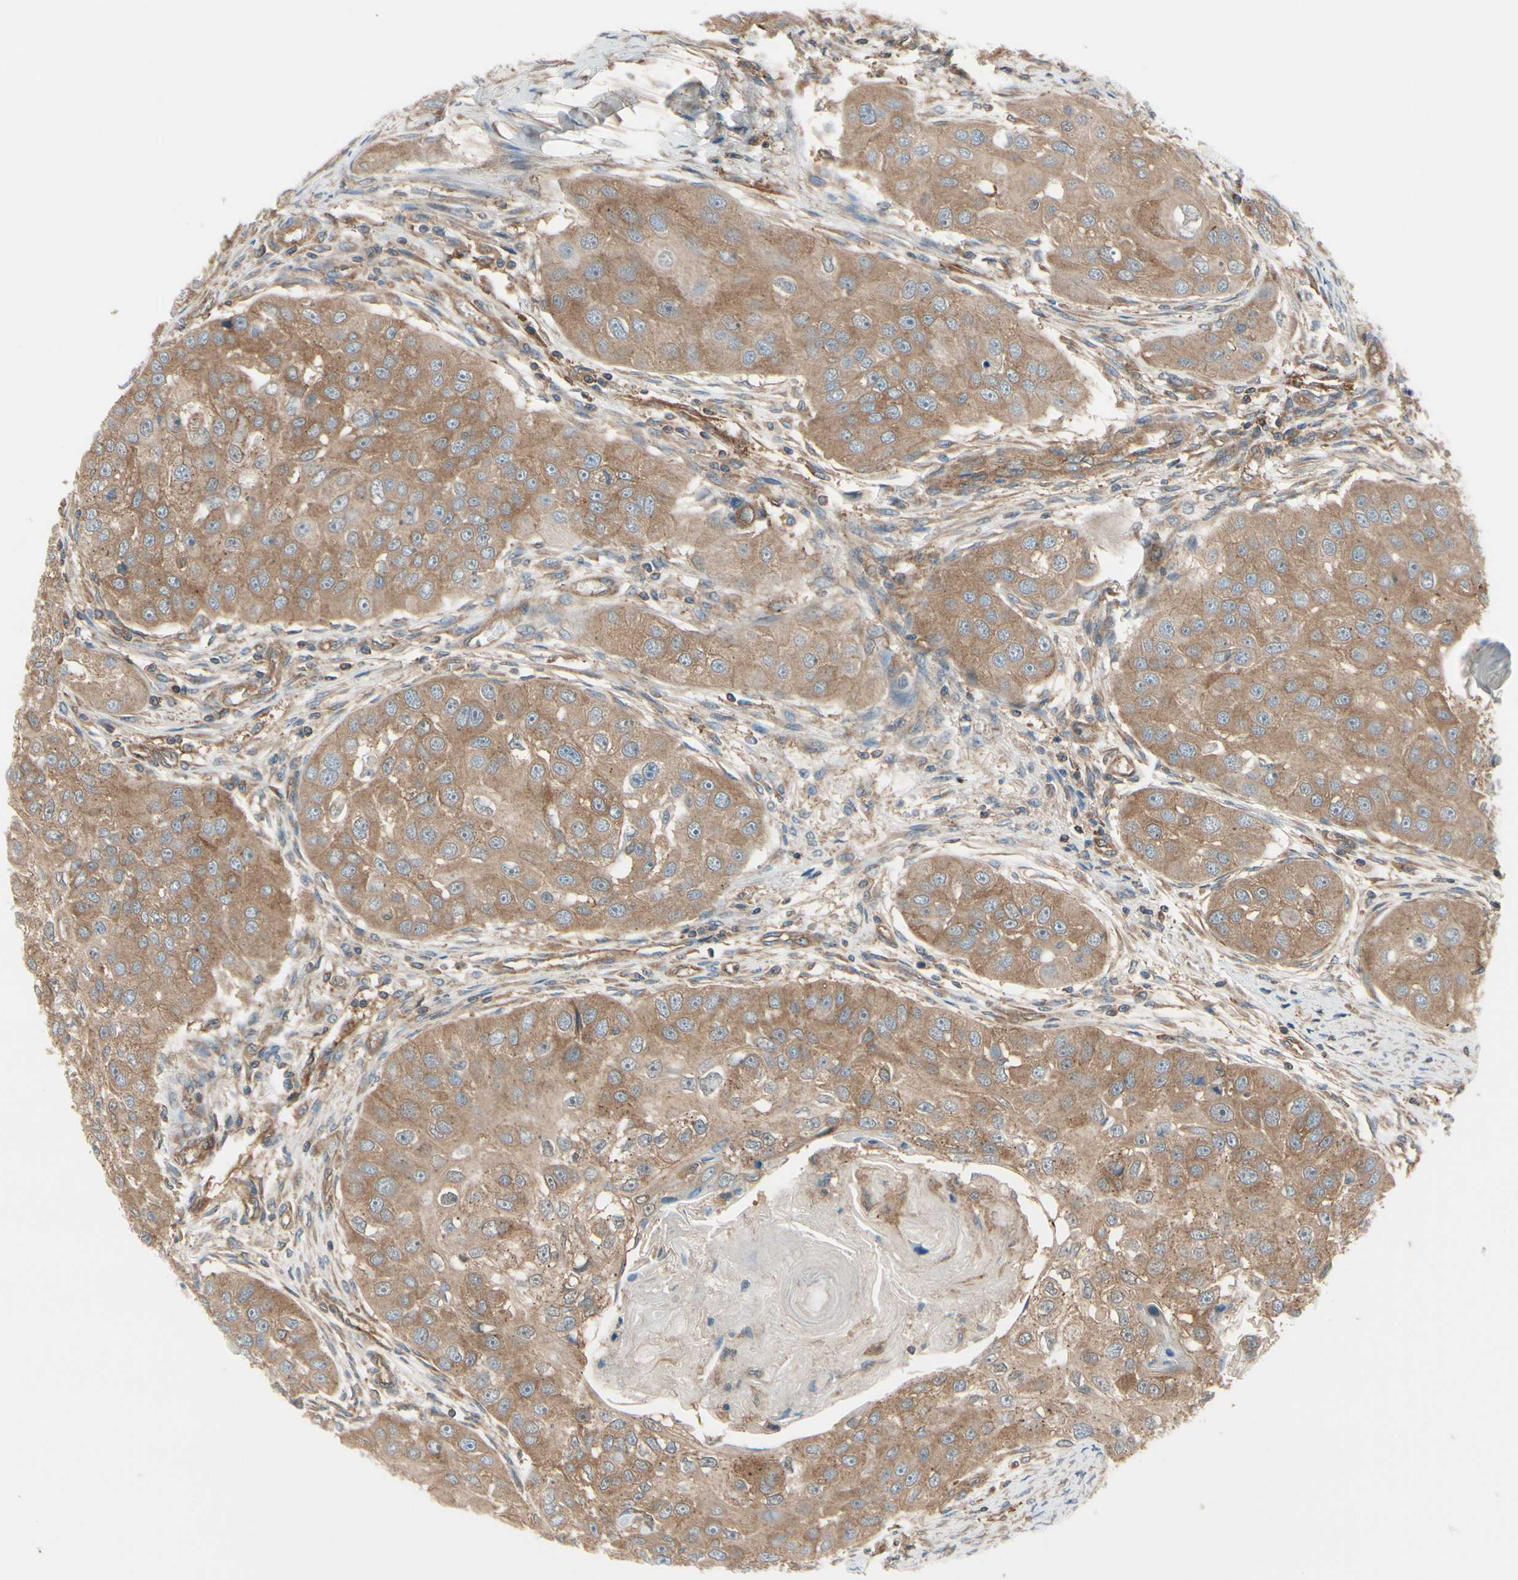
{"staining": {"intensity": "moderate", "quantity": ">75%", "location": "cytoplasmic/membranous"}, "tissue": "head and neck cancer", "cell_type": "Tumor cells", "image_type": "cancer", "snomed": [{"axis": "morphology", "description": "Normal tissue, NOS"}, {"axis": "morphology", "description": "Squamous cell carcinoma, NOS"}, {"axis": "topography", "description": "Skeletal muscle"}, {"axis": "topography", "description": "Head-Neck"}], "caption": "An image of head and neck cancer stained for a protein reveals moderate cytoplasmic/membranous brown staining in tumor cells.", "gene": "EPS15", "patient": {"sex": "male", "age": 51}}